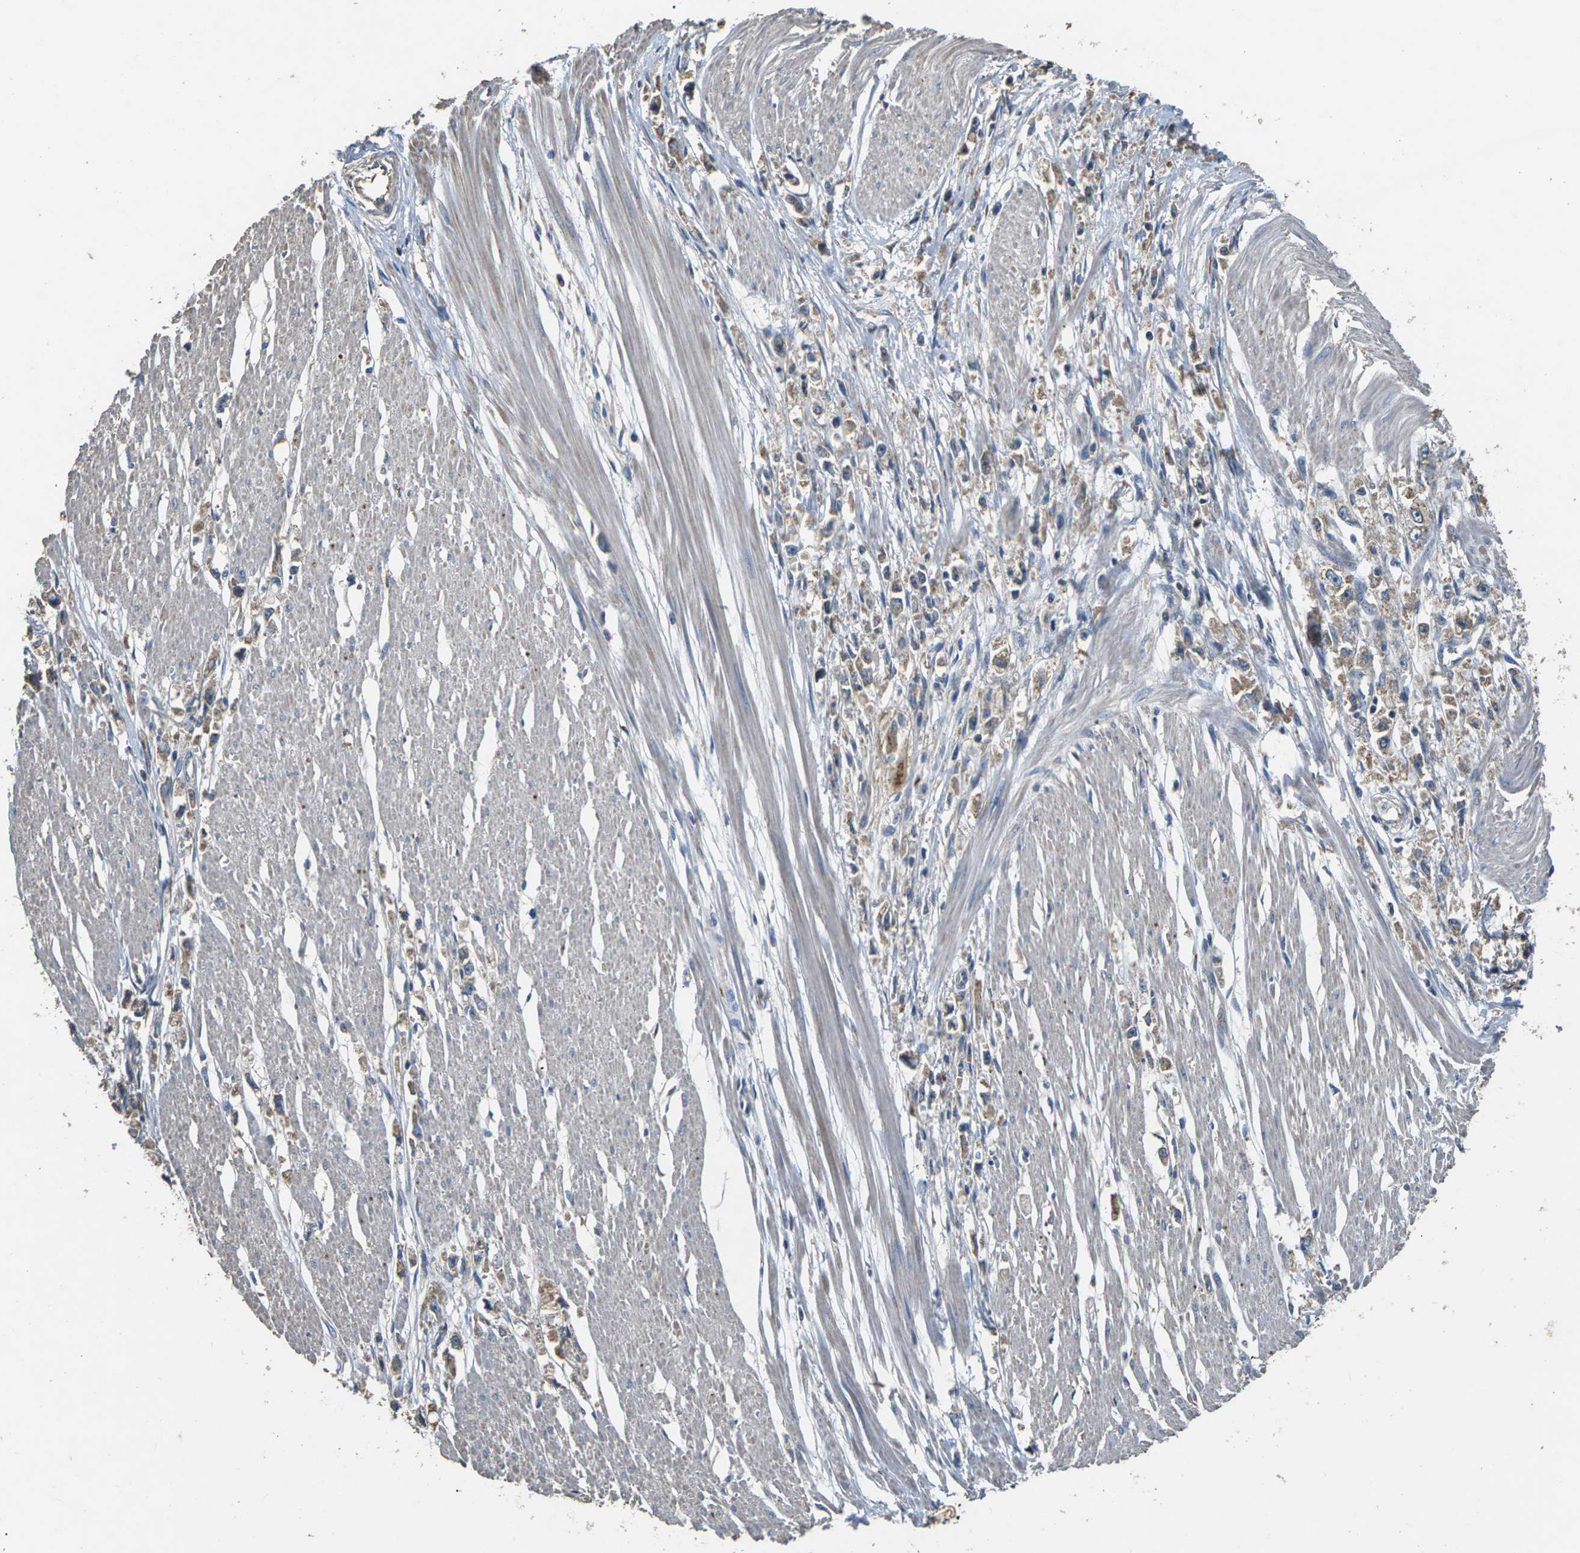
{"staining": {"intensity": "weak", "quantity": "25%-75%", "location": "cytoplasmic/membranous"}, "tissue": "stomach cancer", "cell_type": "Tumor cells", "image_type": "cancer", "snomed": [{"axis": "morphology", "description": "Adenocarcinoma, NOS"}, {"axis": "topography", "description": "Stomach"}], "caption": "About 25%-75% of tumor cells in human stomach adenocarcinoma show weak cytoplasmic/membranous protein staining as visualized by brown immunohistochemical staining.", "gene": "B4GAT1", "patient": {"sex": "female", "age": 59}}